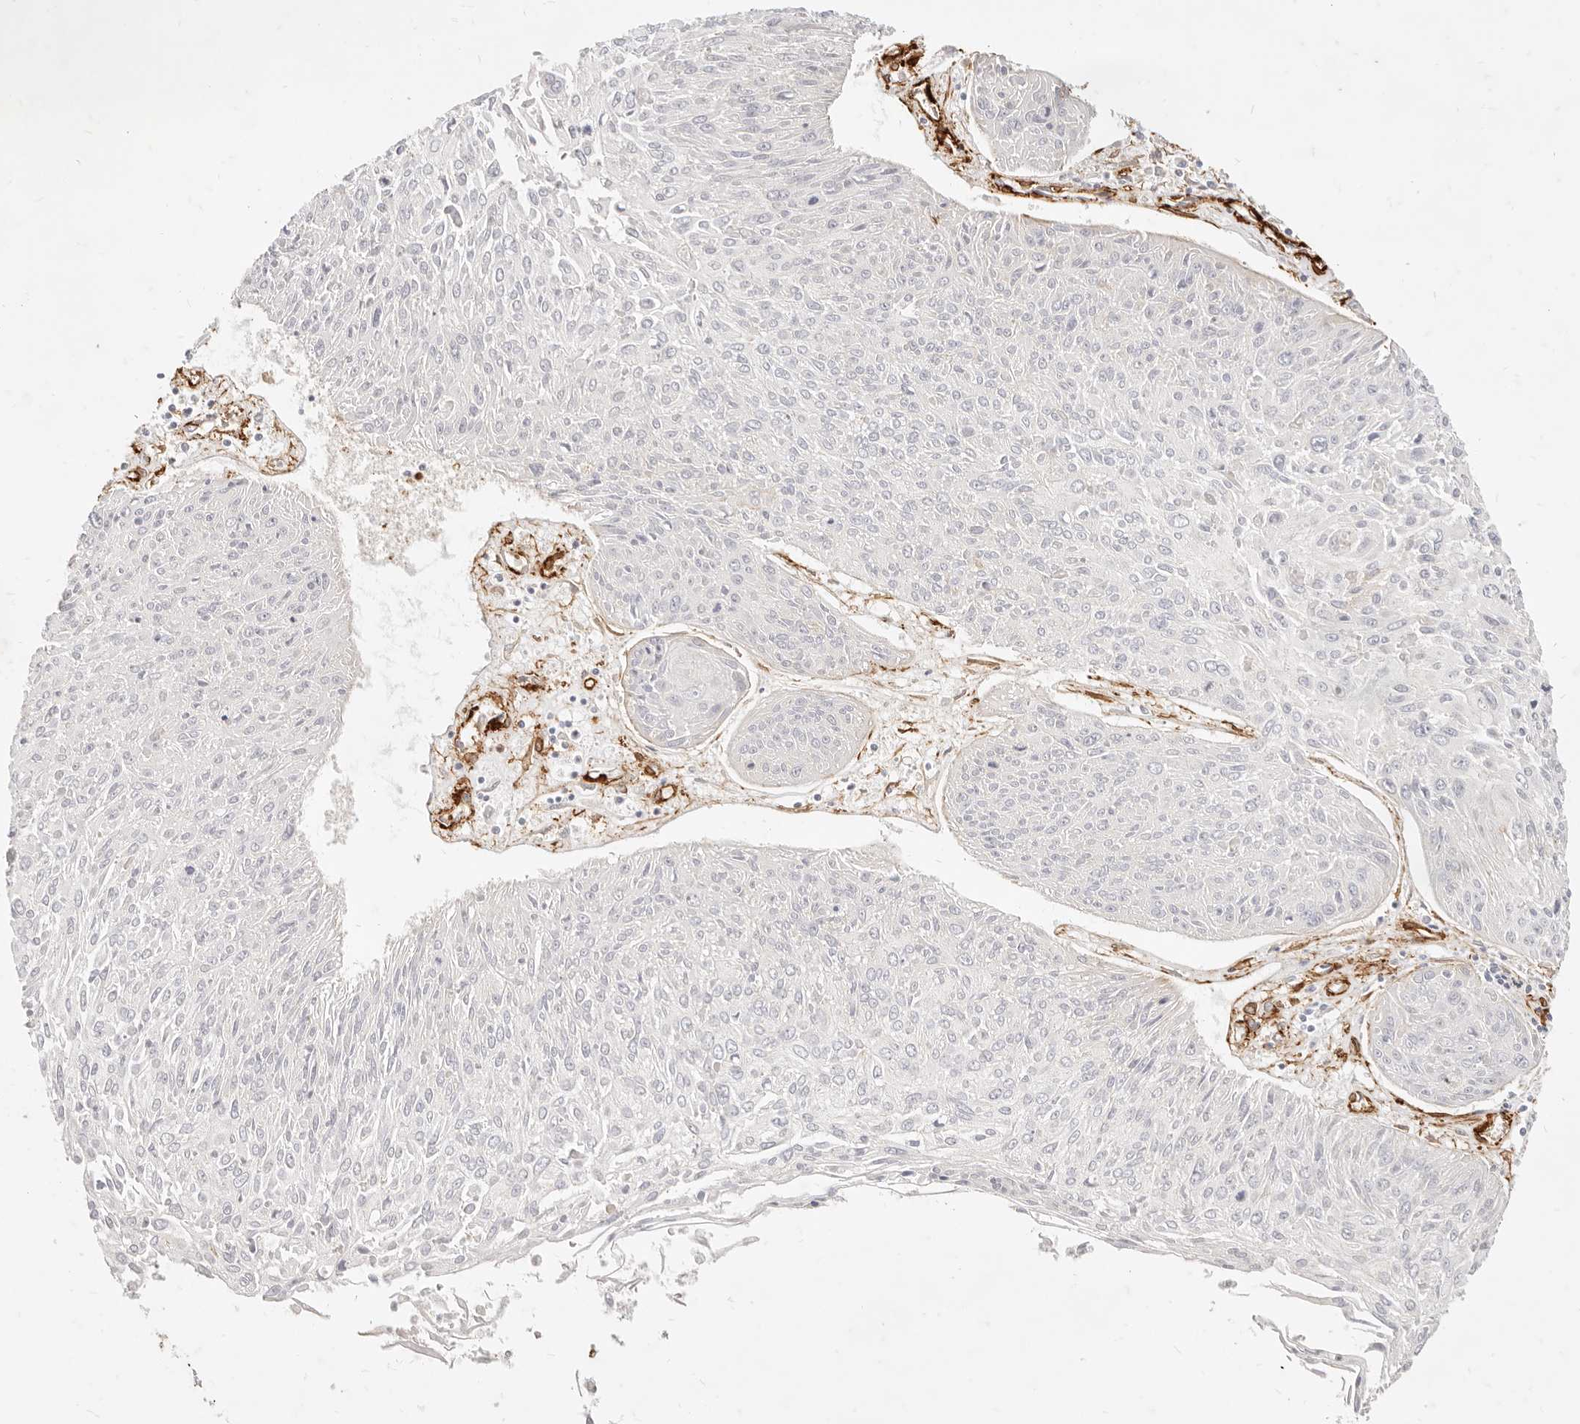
{"staining": {"intensity": "negative", "quantity": "none", "location": "none"}, "tissue": "cervical cancer", "cell_type": "Tumor cells", "image_type": "cancer", "snomed": [{"axis": "morphology", "description": "Squamous cell carcinoma, NOS"}, {"axis": "topography", "description": "Cervix"}], "caption": "High magnification brightfield microscopy of cervical cancer stained with DAB (3,3'-diaminobenzidine) (brown) and counterstained with hematoxylin (blue): tumor cells show no significant expression.", "gene": "TMTC2", "patient": {"sex": "female", "age": 51}}